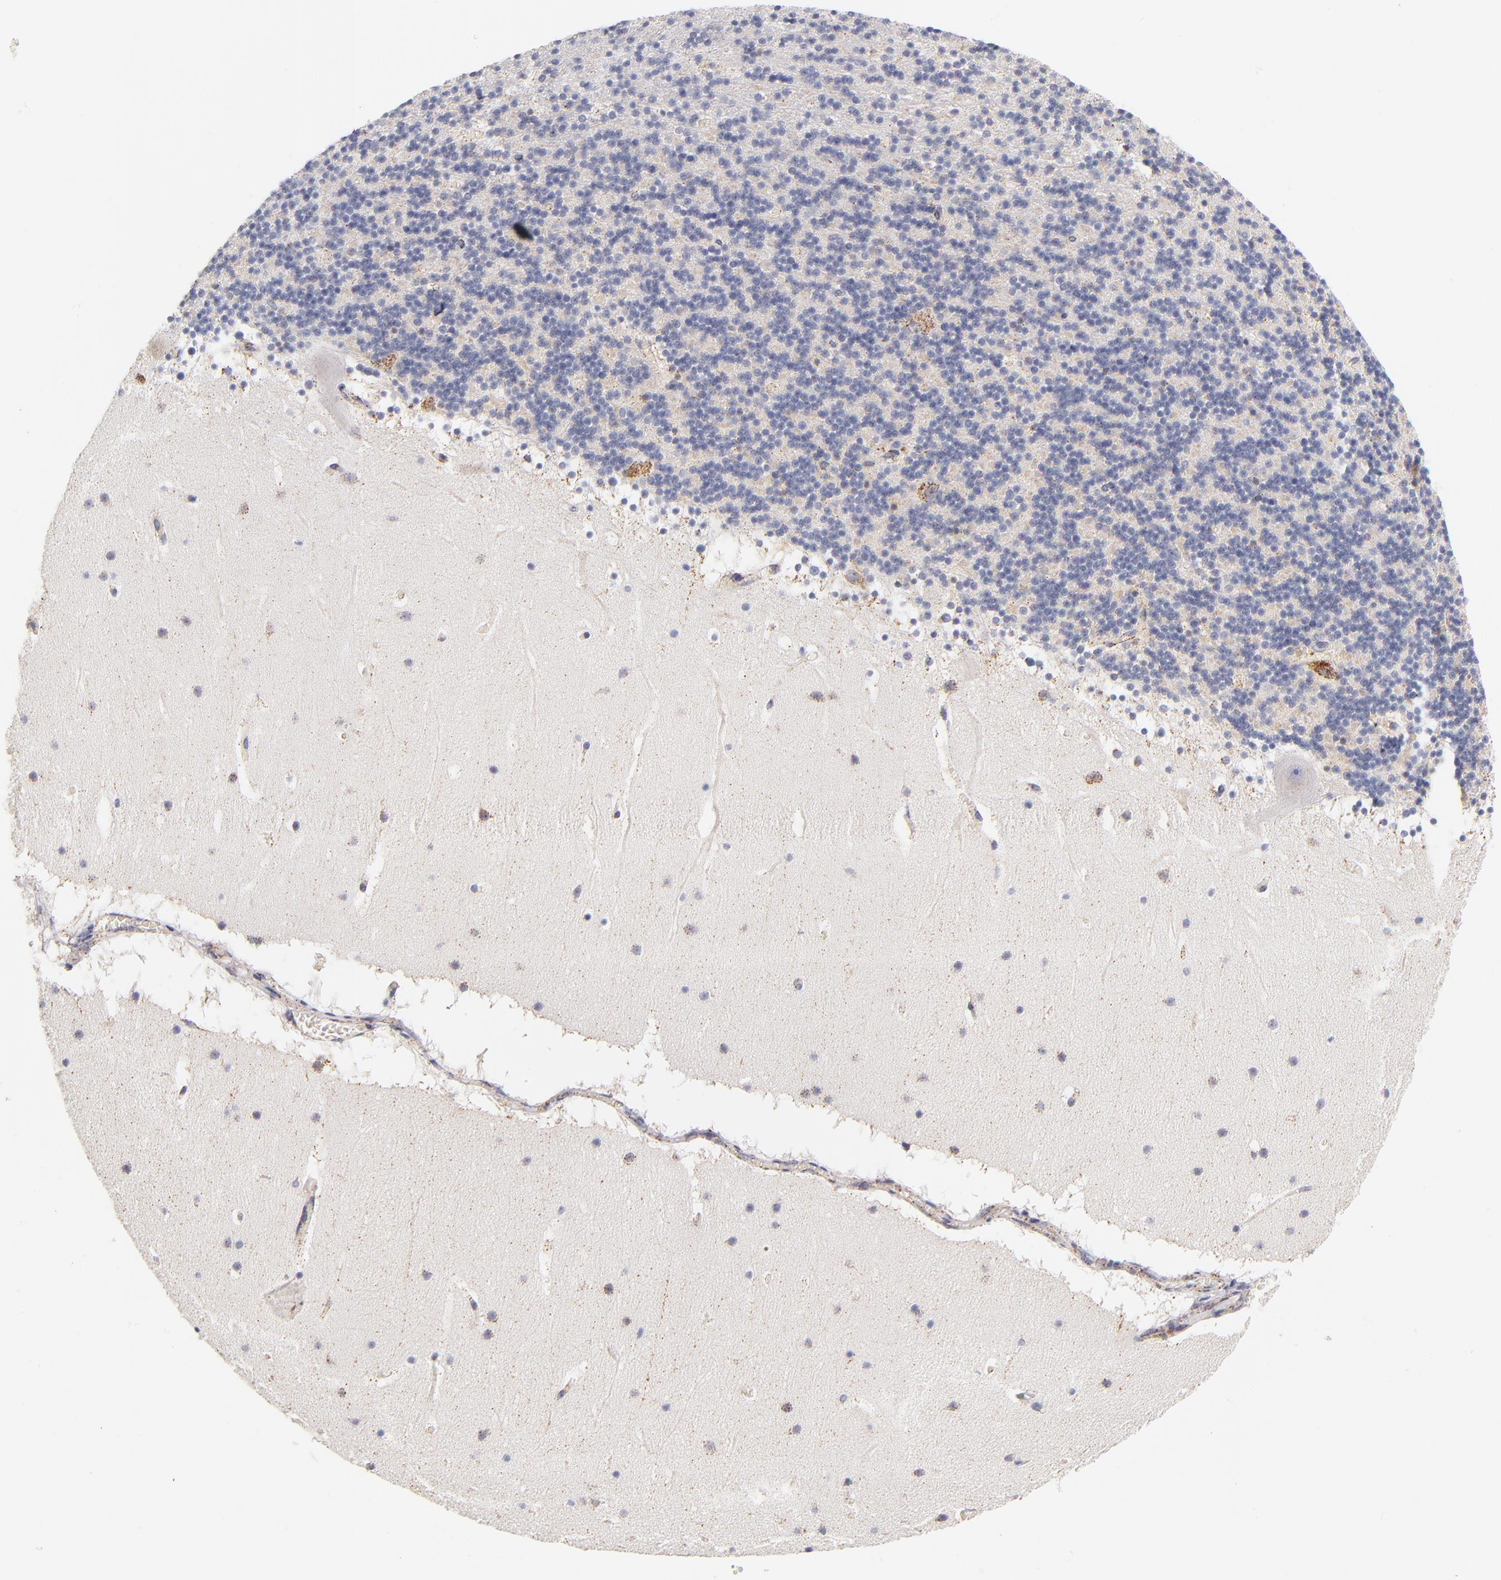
{"staining": {"intensity": "negative", "quantity": "none", "location": "none"}, "tissue": "cerebellum", "cell_type": "Cells in granular layer", "image_type": "normal", "snomed": [{"axis": "morphology", "description": "Normal tissue, NOS"}, {"axis": "topography", "description": "Cerebellum"}], "caption": "Image shows no significant protein positivity in cells in granular layer of benign cerebellum.", "gene": "ECHS1", "patient": {"sex": "male", "age": 45}}